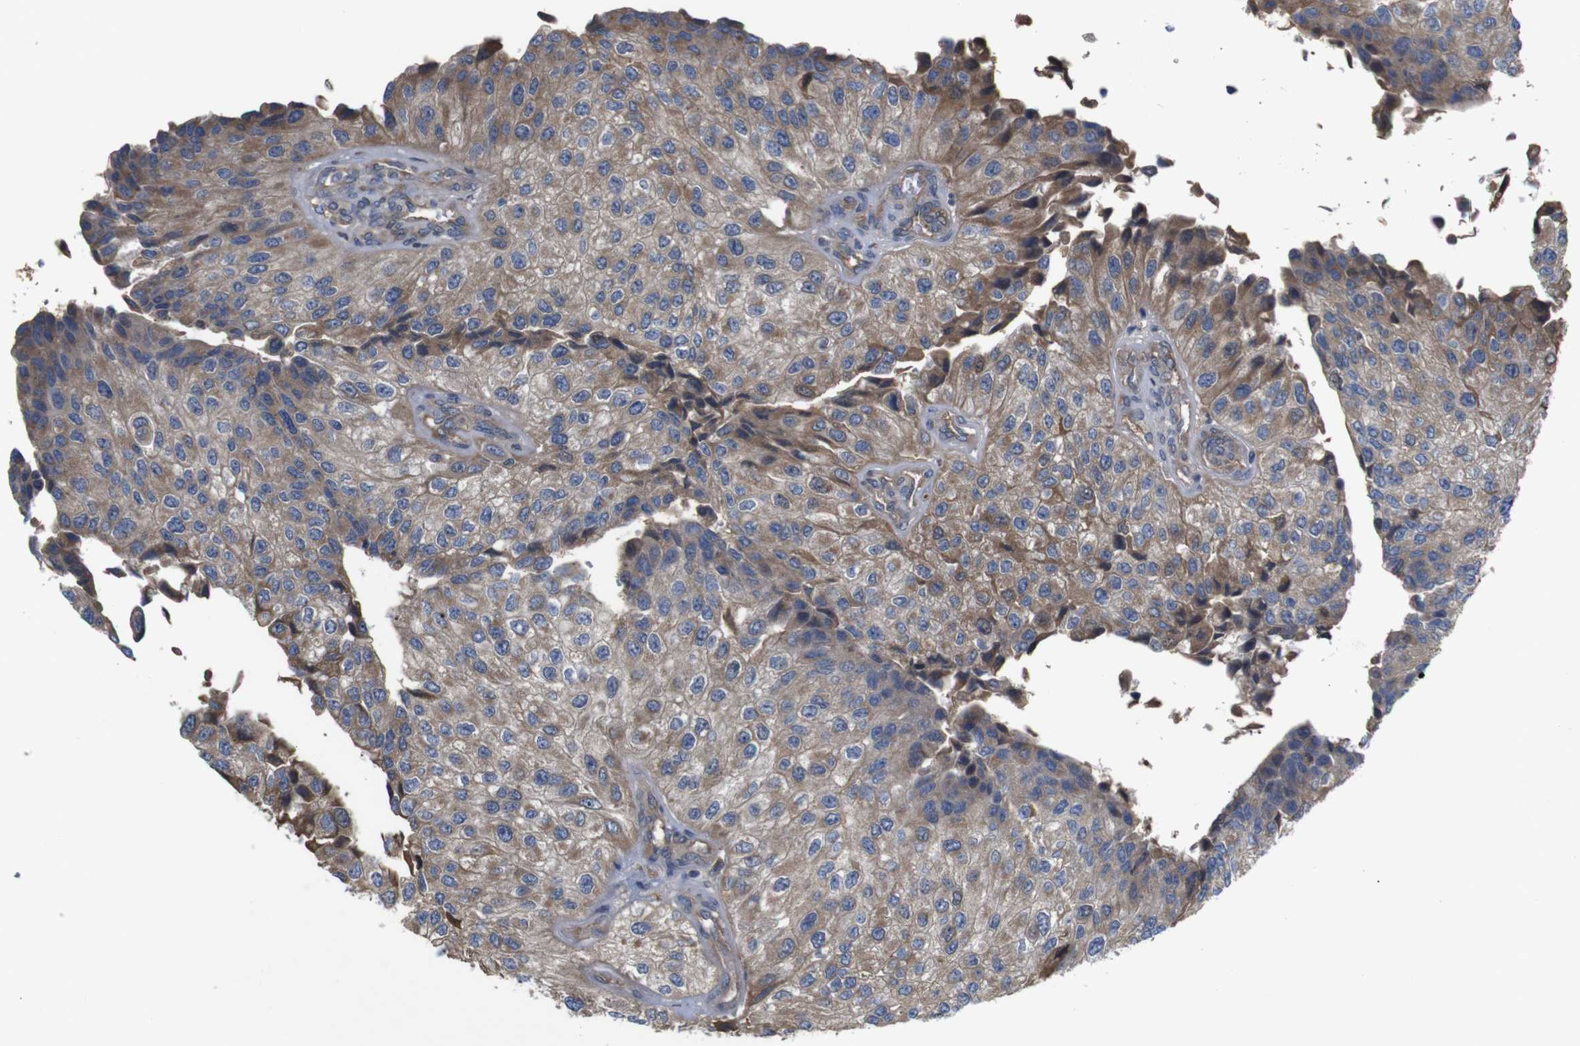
{"staining": {"intensity": "moderate", "quantity": ">75%", "location": "cytoplasmic/membranous"}, "tissue": "urothelial cancer", "cell_type": "Tumor cells", "image_type": "cancer", "snomed": [{"axis": "morphology", "description": "Urothelial carcinoma, High grade"}, {"axis": "topography", "description": "Kidney"}, {"axis": "topography", "description": "Urinary bladder"}], "caption": "Brown immunohistochemical staining in human urothelial cancer shows moderate cytoplasmic/membranous positivity in approximately >75% of tumor cells.", "gene": "PTPN1", "patient": {"sex": "male", "age": 77}}